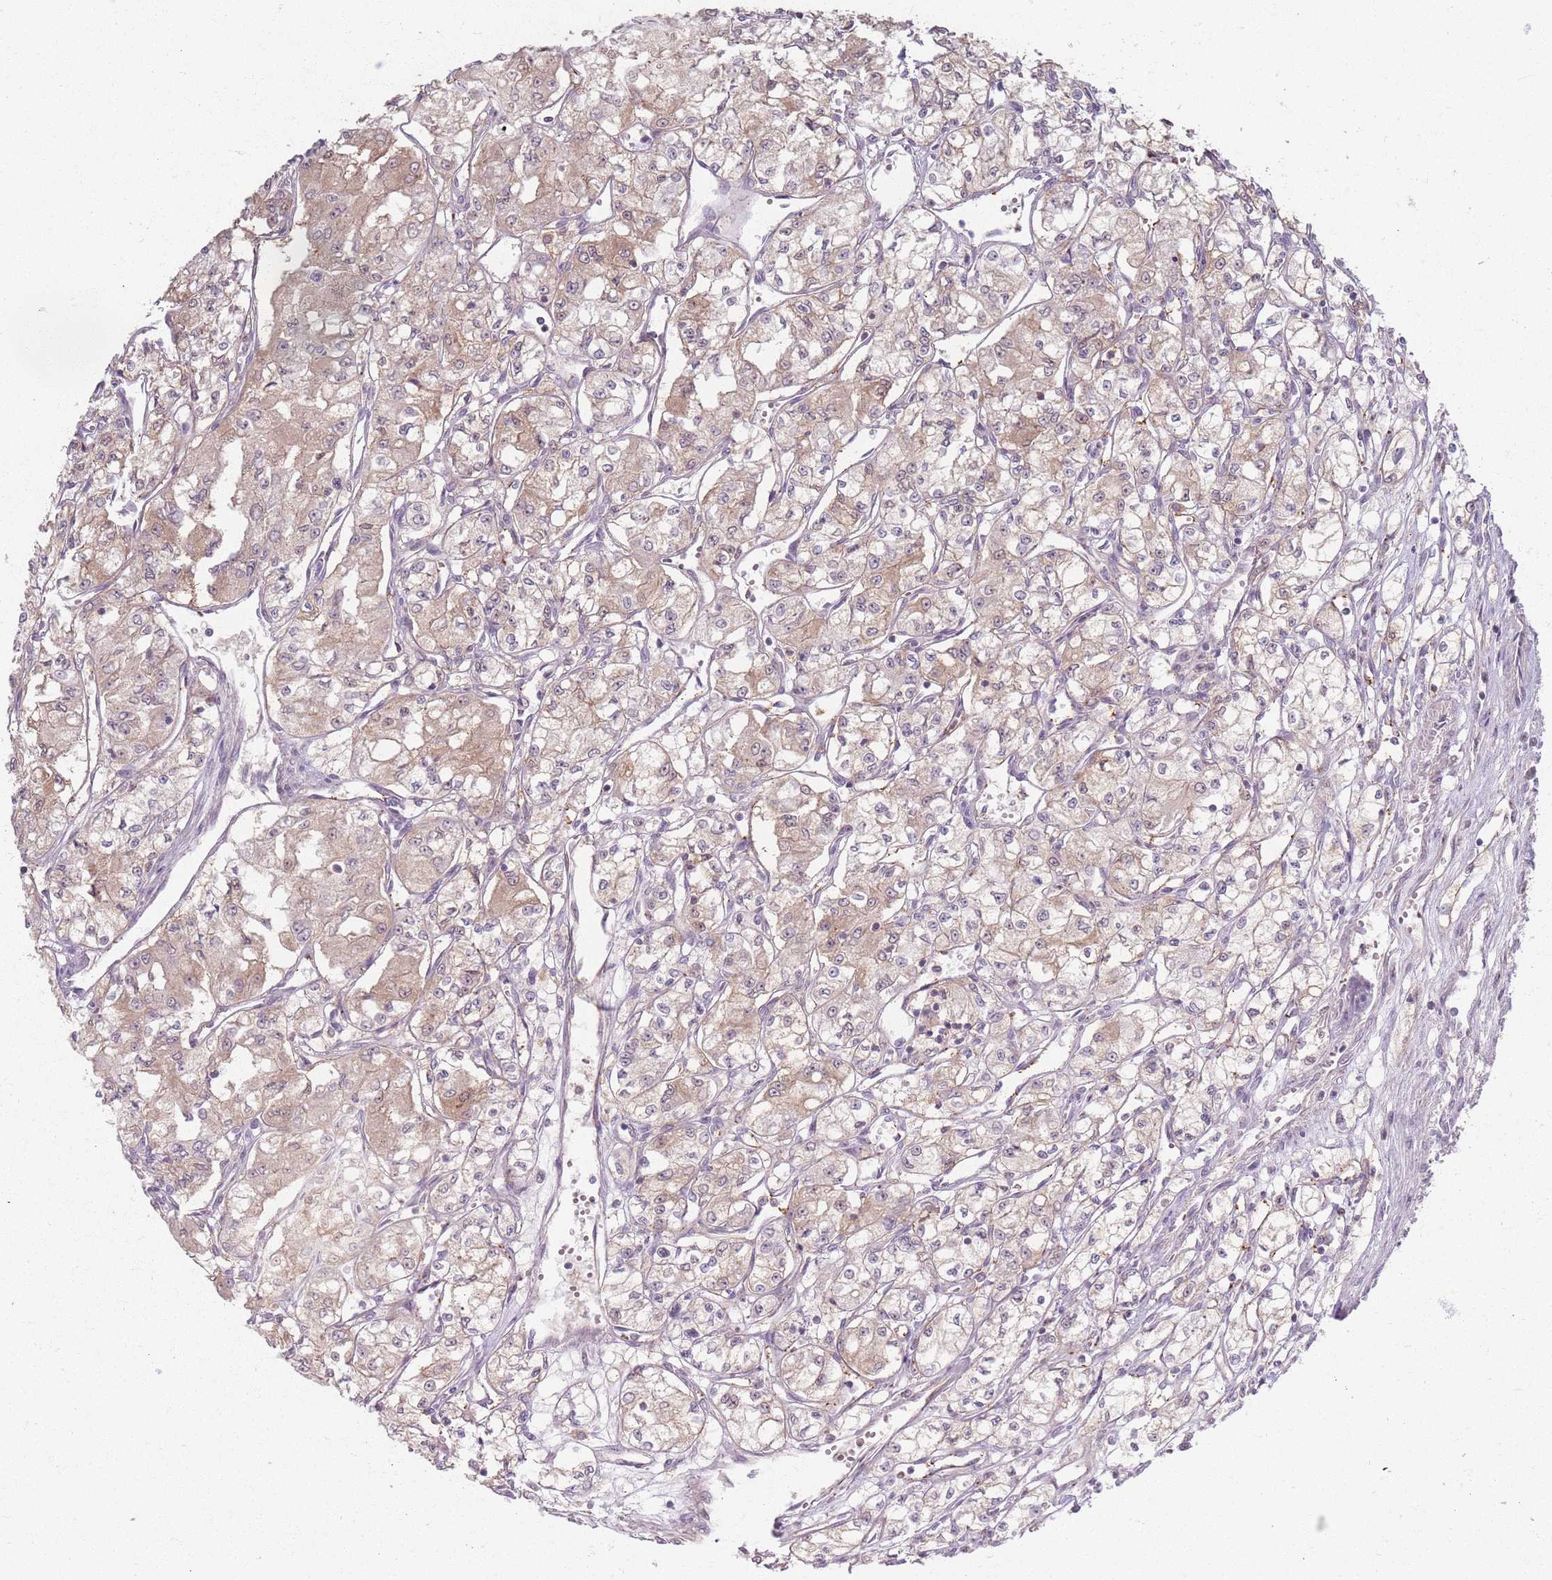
{"staining": {"intensity": "weak", "quantity": "25%-75%", "location": "cytoplasmic/membranous"}, "tissue": "renal cancer", "cell_type": "Tumor cells", "image_type": "cancer", "snomed": [{"axis": "morphology", "description": "Adenocarcinoma, NOS"}, {"axis": "topography", "description": "Kidney"}], "caption": "High-magnification brightfield microscopy of renal cancer stained with DAB (3,3'-diaminobenzidine) (brown) and counterstained with hematoxylin (blue). tumor cells exhibit weak cytoplasmic/membranous positivity is identified in approximately25%-75% of cells.", "gene": "ZDHHC2", "patient": {"sex": "male", "age": 59}}